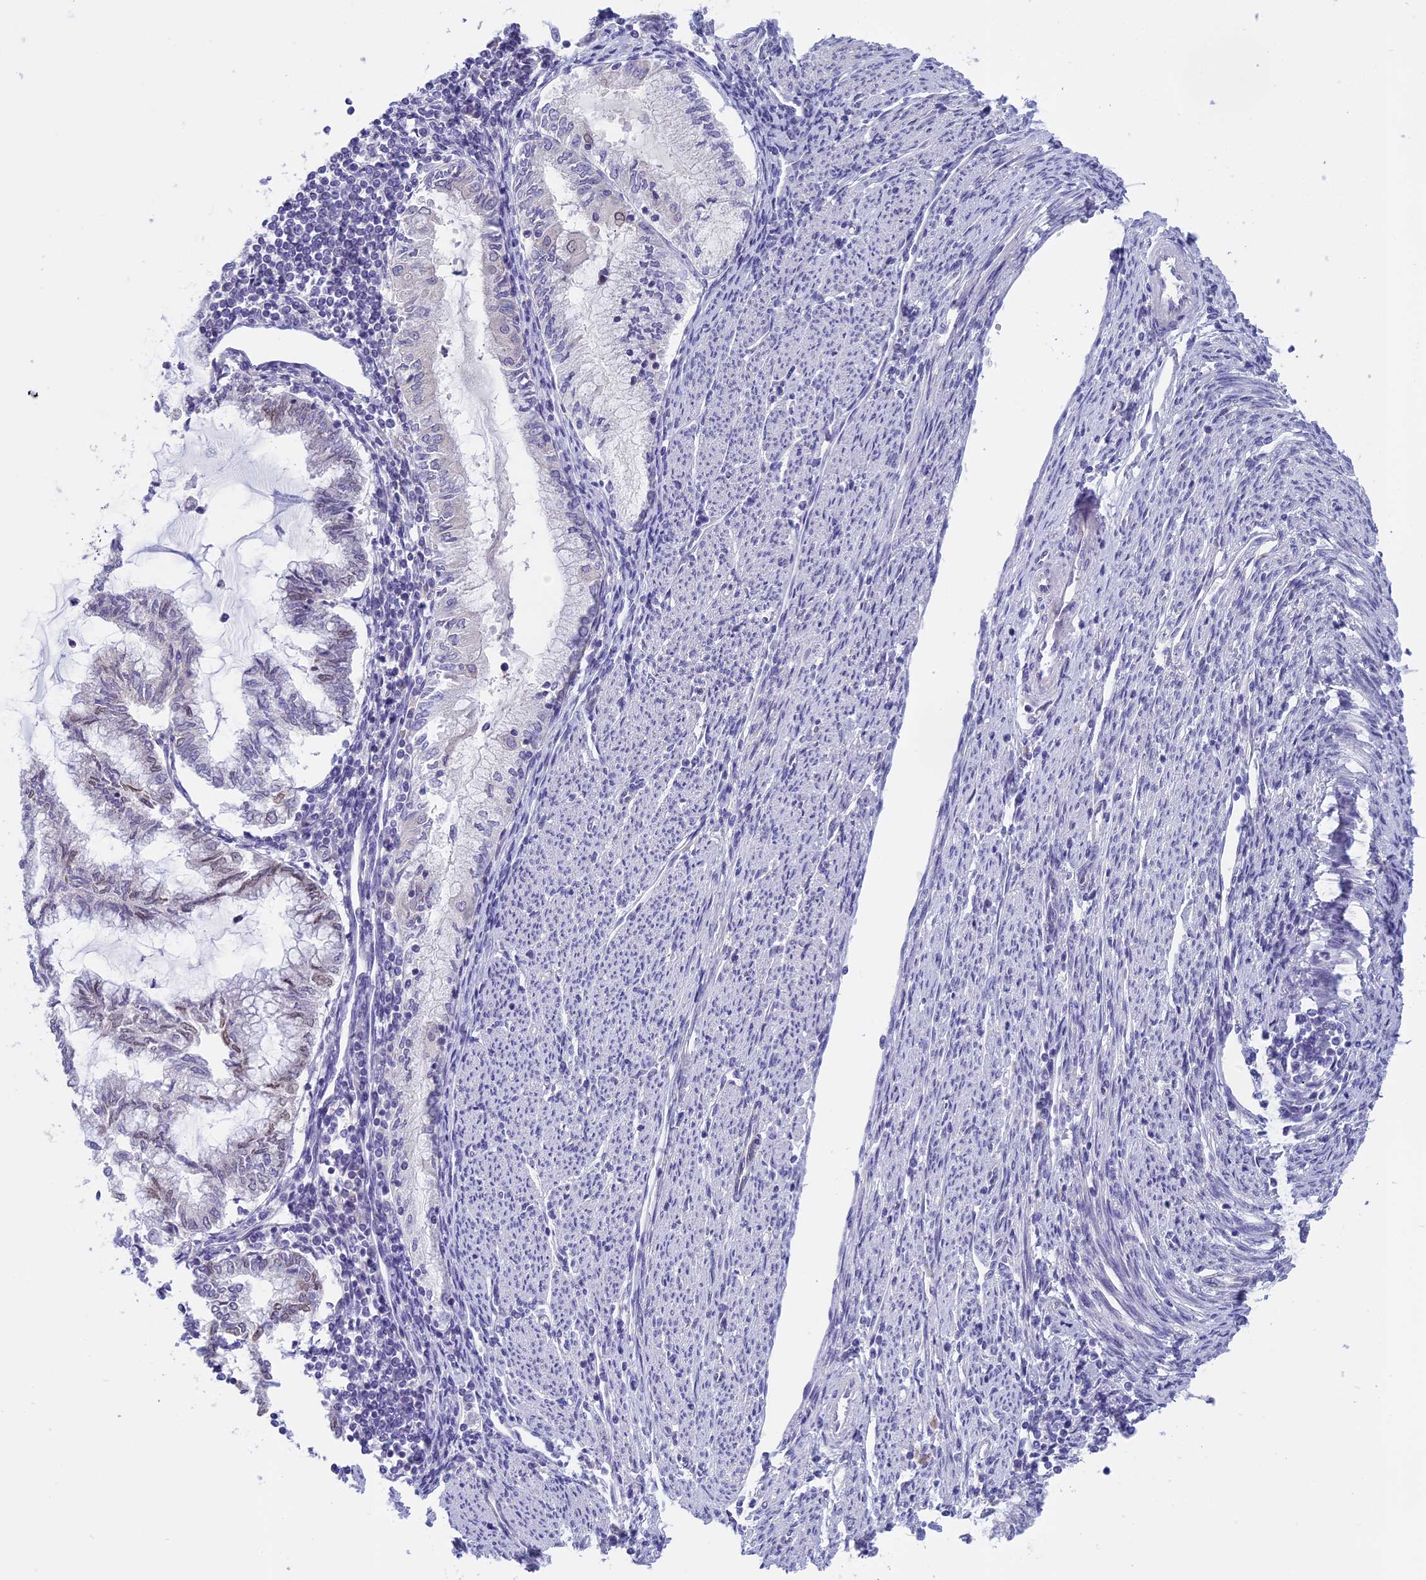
{"staining": {"intensity": "weak", "quantity": "<25%", "location": "nuclear"}, "tissue": "endometrial cancer", "cell_type": "Tumor cells", "image_type": "cancer", "snomed": [{"axis": "morphology", "description": "Adenocarcinoma, NOS"}, {"axis": "topography", "description": "Endometrium"}], "caption": "A histopathology image of human adenocarcinoma (endometrial) is negative for staining in tumor cells.", "gene": "ARHGEF37", "patient": {"sex": "female", "age": 79}}